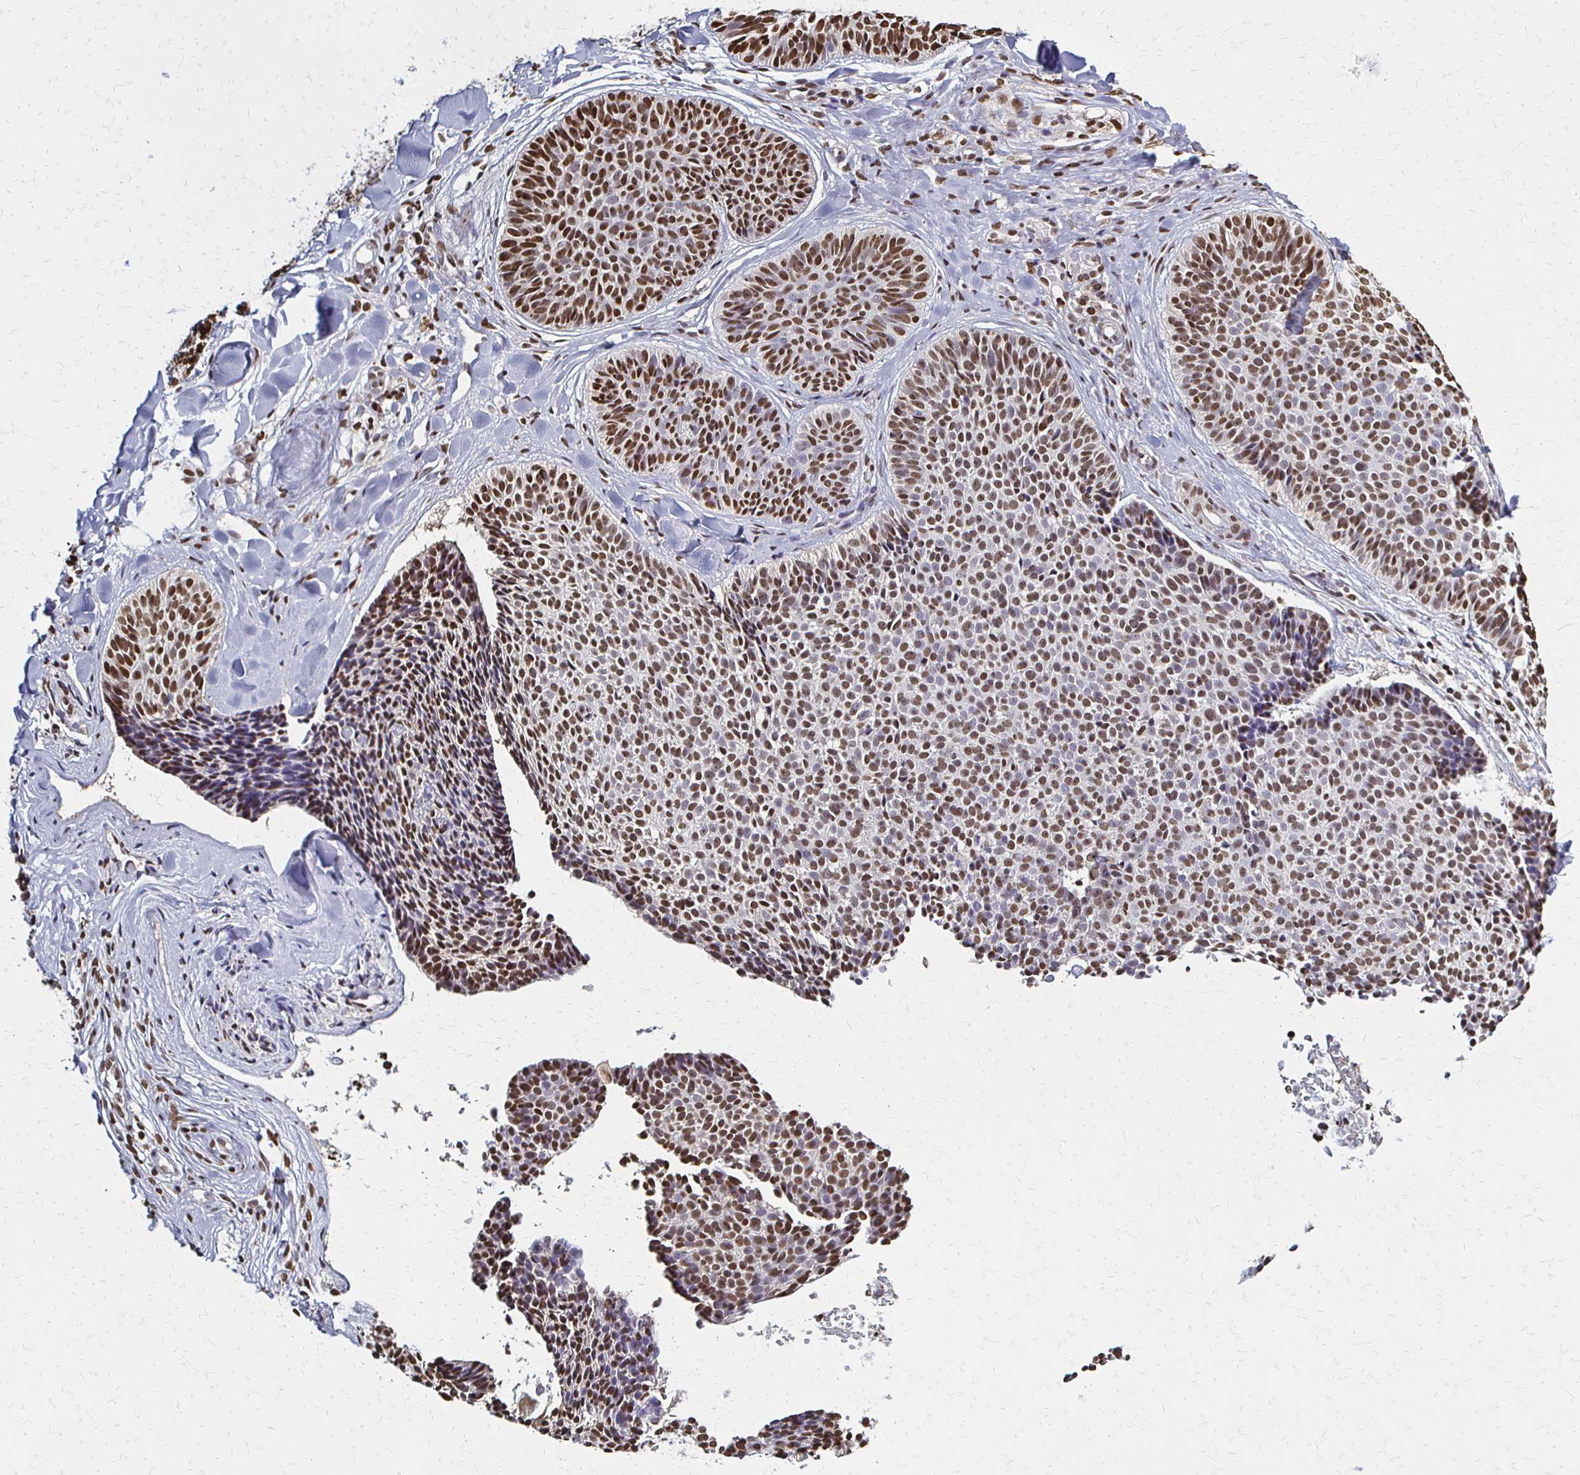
{"staining": {"intensity": "moderate", "quantity": ">75%", "location": "nuclear"}, "tissue": "skin cancer", "cell_type": "Tumor cells", "image_type": "cancer", "snomed": [{"axis": "morphology", "description": "Basal cell carcinoma"}, {"axis": "topography", "description": "Skin"}], "caption": "A brown stain labels moderate nuclear positivity of a protein in human basal cell carcinoma (skin) tumor cells.", "gene": "HOXA9", "patient": {"sex": "male", "age": 82}}